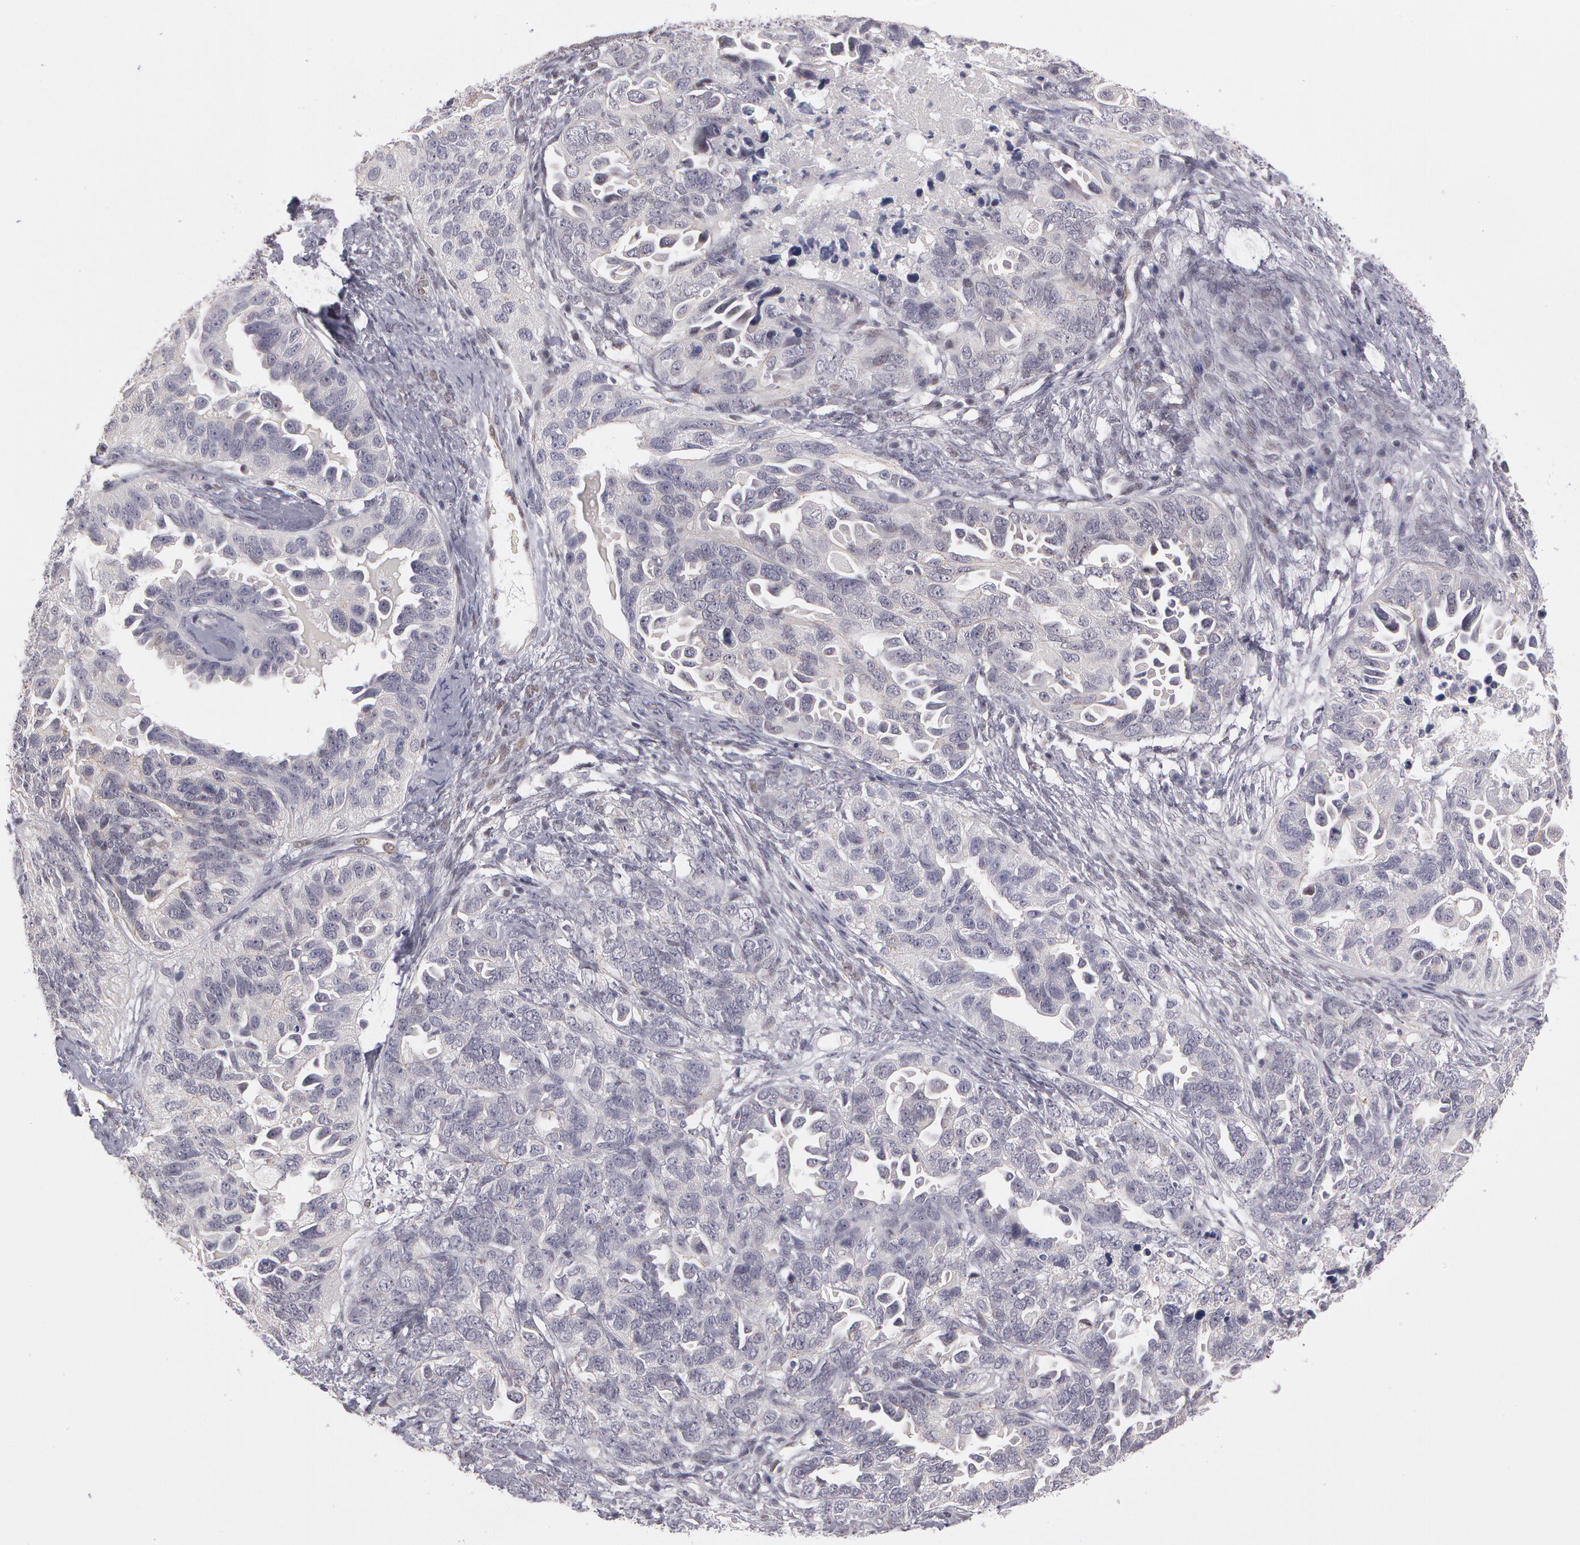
{"staining": {"intensity": "negative", "quantity": "none", "location": "none"}, "tissue": "ovarian cancer", "cell_type": "Tumor cells", "image_type": "cancer", "snomed": [{"axis": "morphology", "description": "Cystadenocarcinoma, serous, NOS"}, {"axis": "topography", "description": "Ovary"}], "caption": "This is an immunohistochemistry (IHC) photomicrograph of serous cystadenocarcinoma (ovarian). There is no expression in tumor cells.", "gene": "PRICKLE1", "patient": {"sex": "female", "age": 82}}